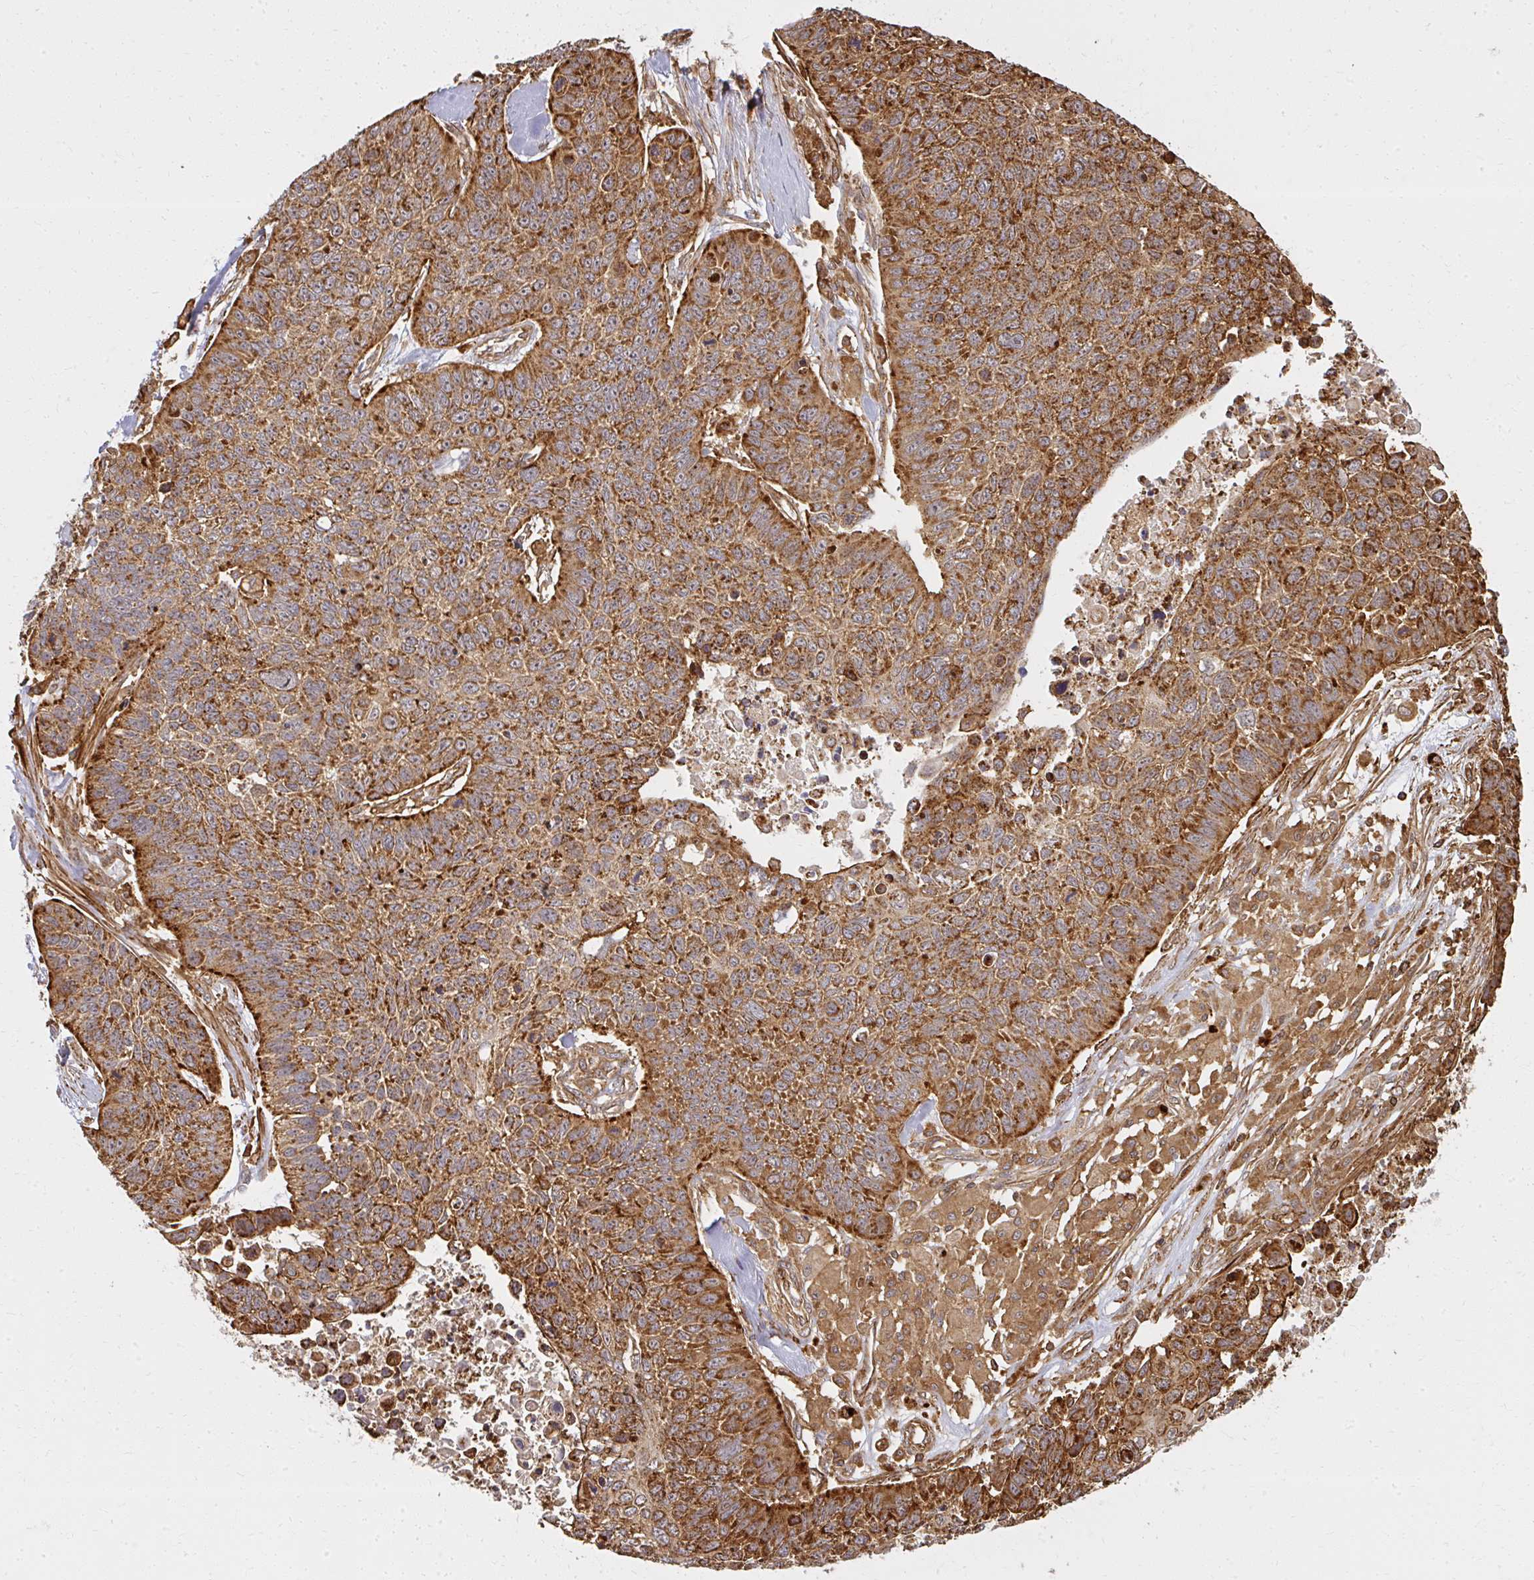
{"staining": {"intensity": "strong", "quantity": ">75%", "location": "cytoplasmic/membranous"}, "tissue": "lung cancer", "cell_type": "Tumor cells", "image_type": "cancer", "snomed": [{"axis": "morphology", "description": "Squamous cell carcinoma, NOS"}, {"axis": "topography", "description": "Lung"}], "caption": "Lung cancer (squamous cell carcinoma) stained with a protein marker demonstrates strong staining in tumor cells.", "gene": "GNS", "patient": {"sex": "male", "age": 62}}